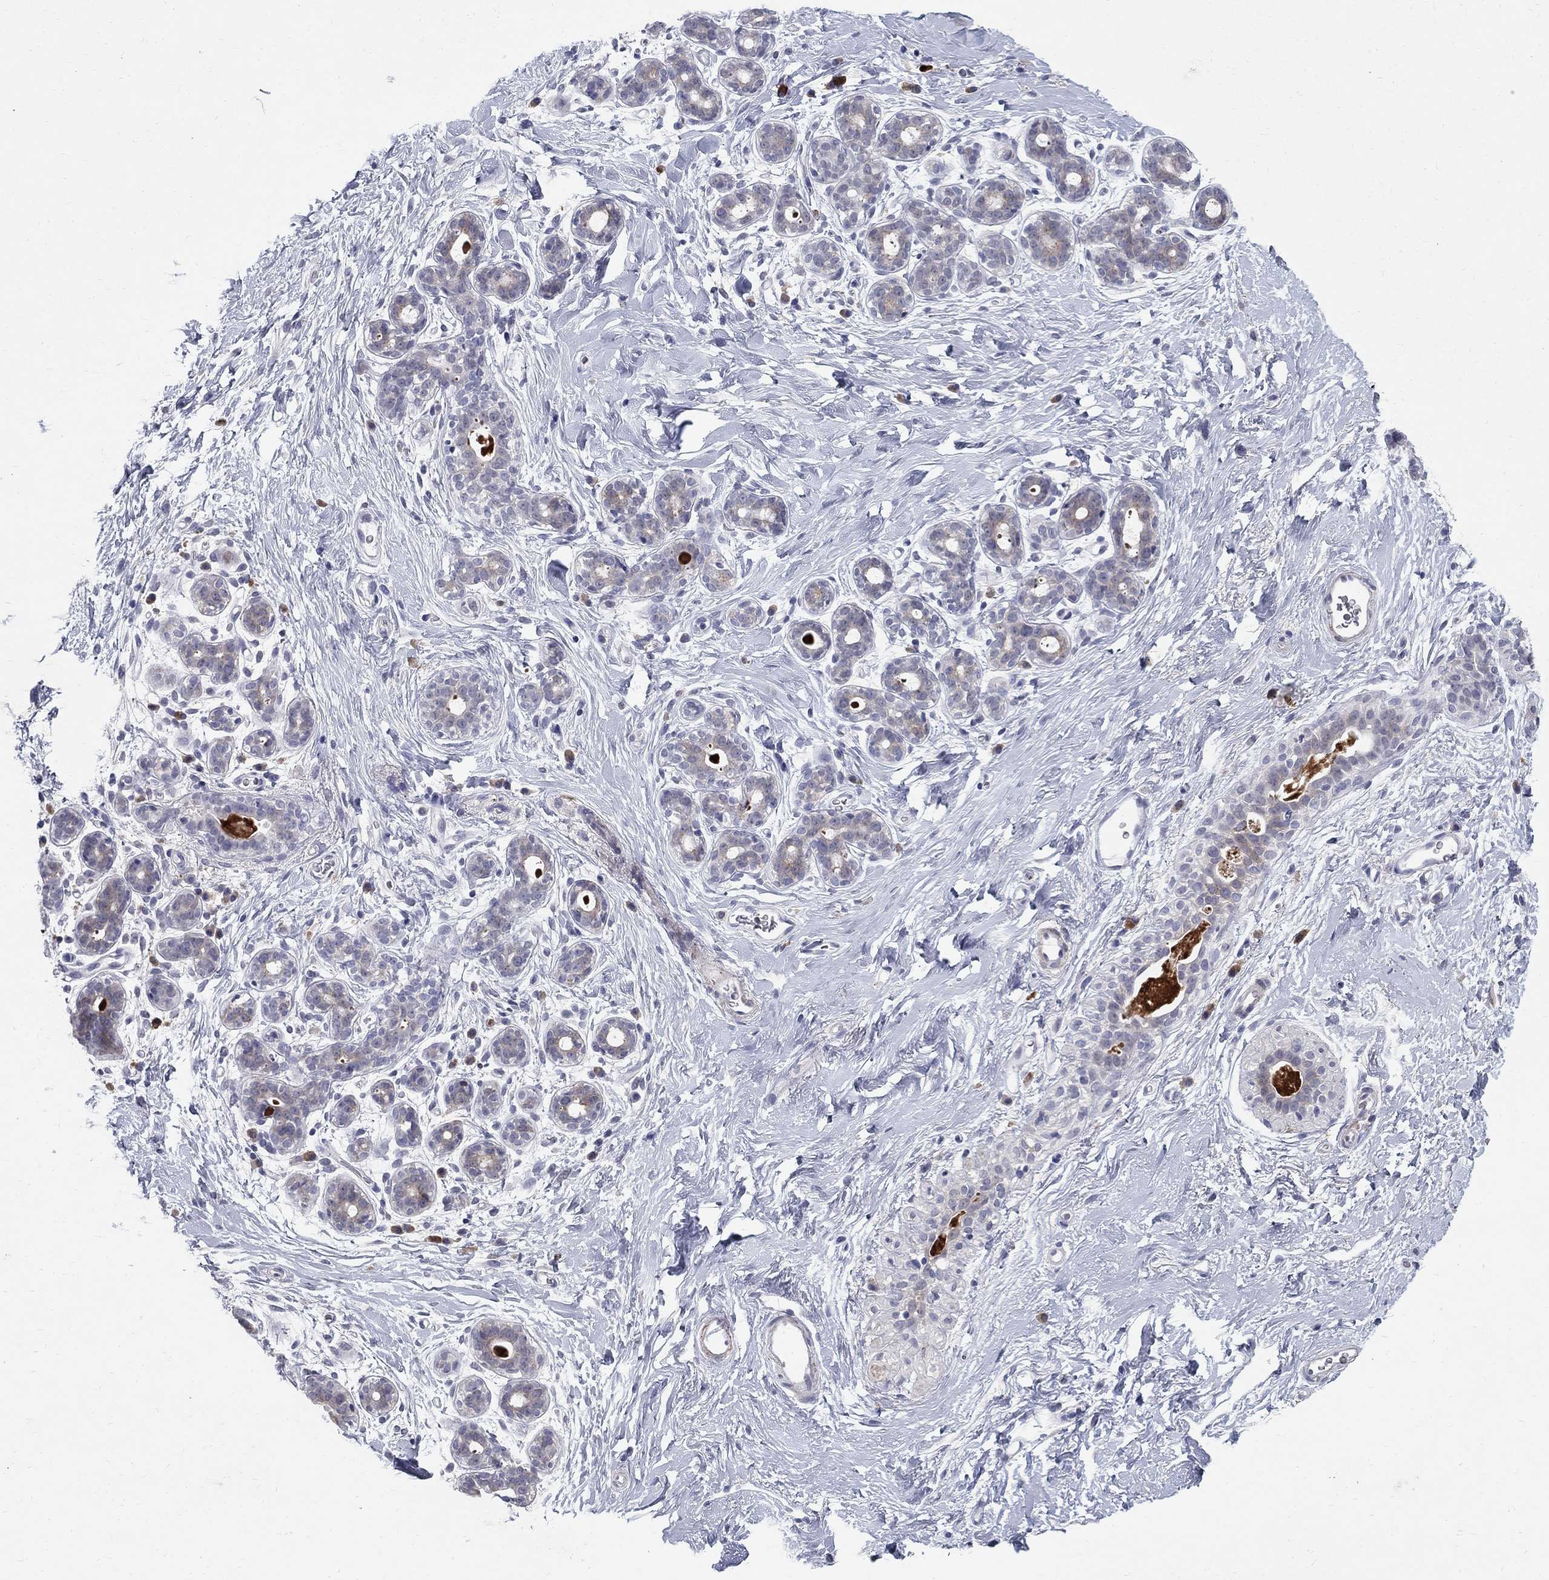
{"staining": {"intensity": "negative", "quantity": "none", "location": "none"}, "tissue": "breast", "cell_type": "Adipocytes", "image_type": "normal", "snomed": [{"axis": "morphology", "description": "Normal tissue, NOS"}, {"axis": "topography", "description": "Breast"}], "caption": "Immunohistochemical staining of benign breast reveals no significant staining in adipocytes. (Immunohistochemistry (ihc), brightfield microscopy, high magnification).", "gene": "NTRK2", "patient": {"sex": "female", "age": 43}}